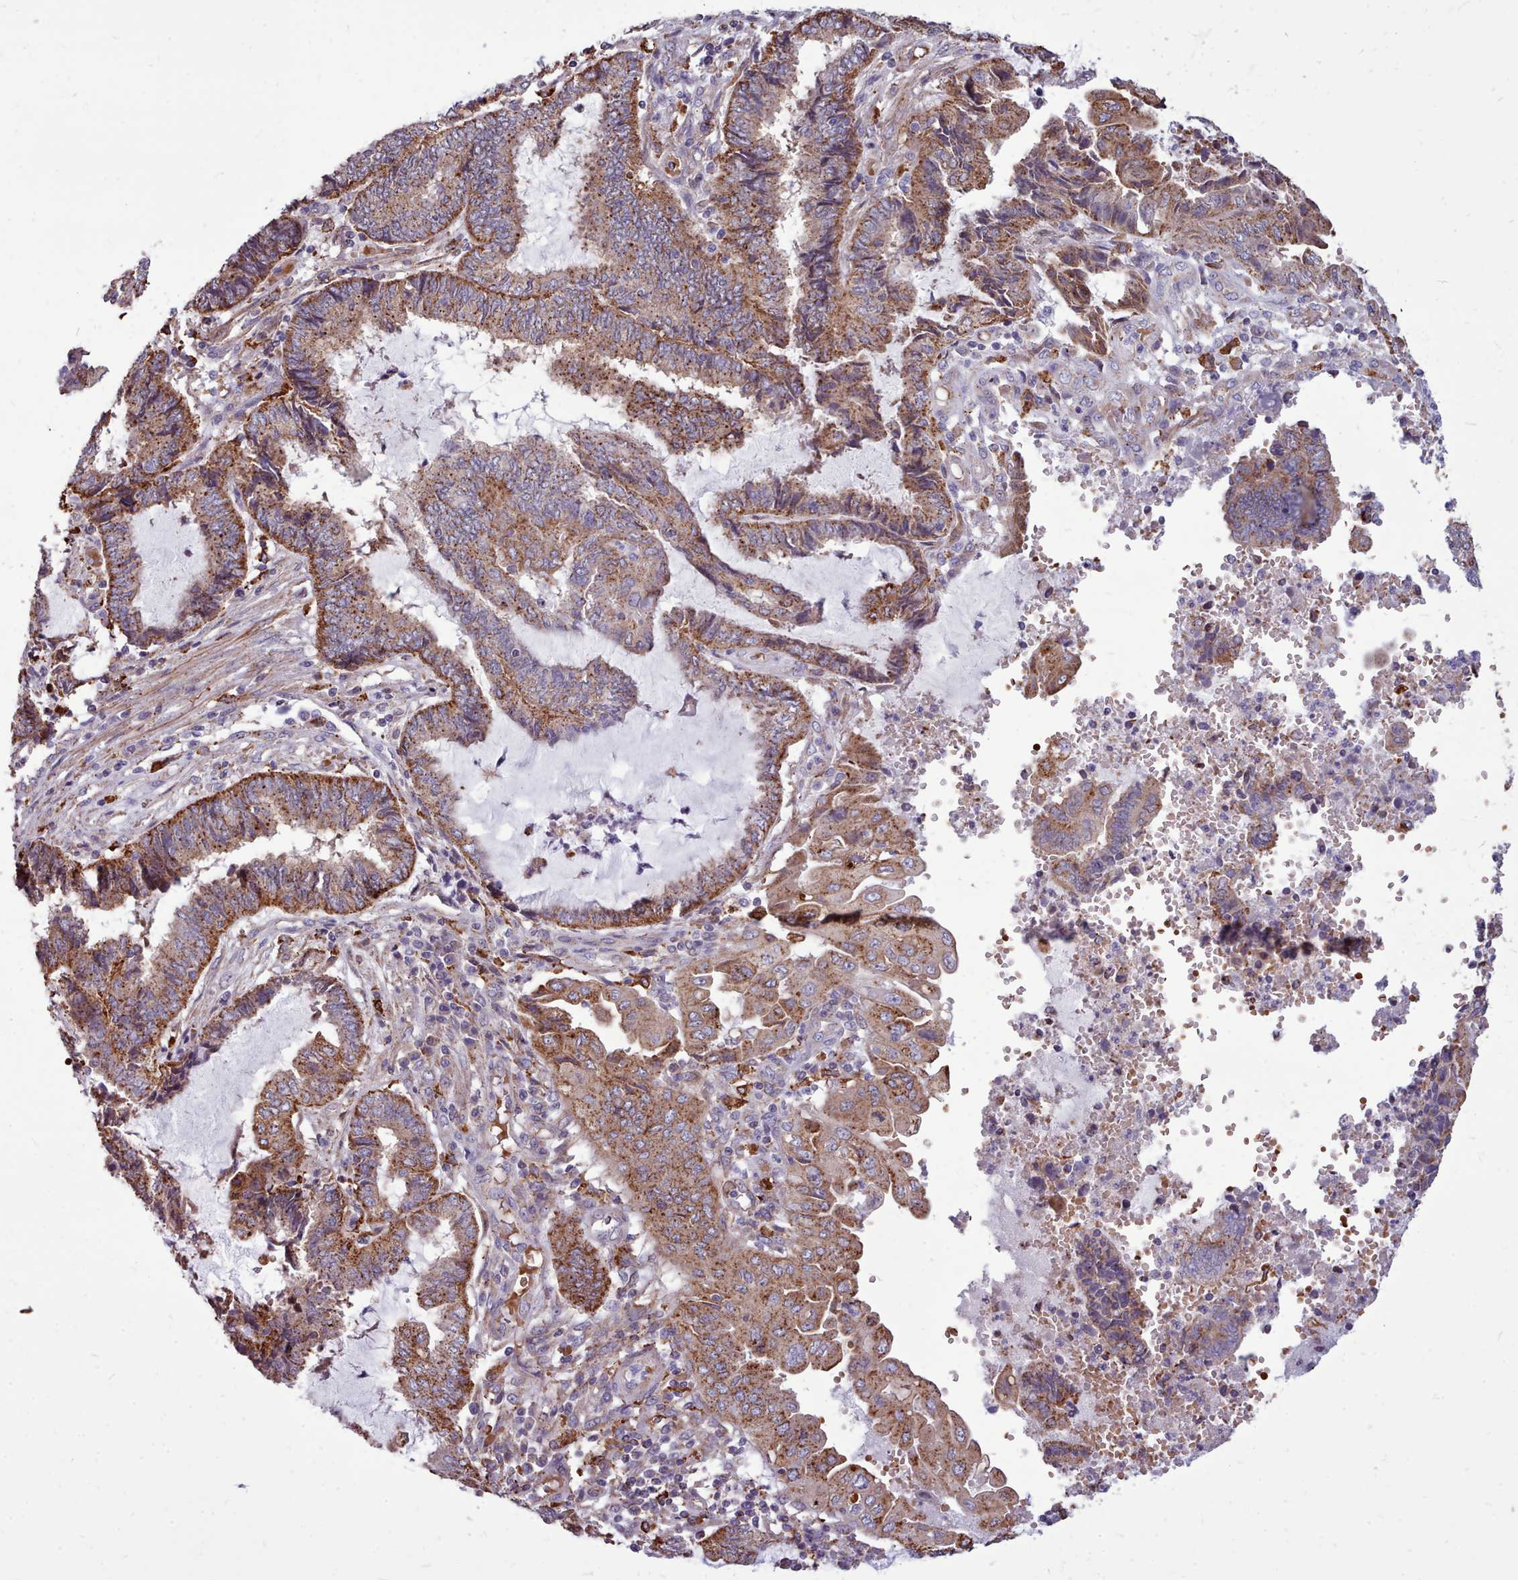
{"staining": {"intensity": "moderate", "quantity": ">75%", "location": "cytoplasmic/membranous"}, "tissue": "endometrial cancer", "cell_type": "Tumor cells", "image_type": "cancer", "snomed": [{"axis": "morphology", "description": "Adenocarcinoma, NOS"}, {"axis": "topography", "description": "Uterus"}, {"axis": "topography", "description": "Endometrium"}], "caption": "High-magnification brightfield microscopy of endometrial cancer stained with DAB (brown) and counterstained with hematoxylin (blue). tumor cells exhibit moderate cytoplasmic/membranous positivity is present in about>75% of cells. The protein is stained brown, and the nuclei are stained in blue (DAB (3,3'-diaminobenzidine) IHC with brightfield microscopy, high magnification).", "gene": "PACSIN3", "patient": {"sex": "female", "age": 70}}